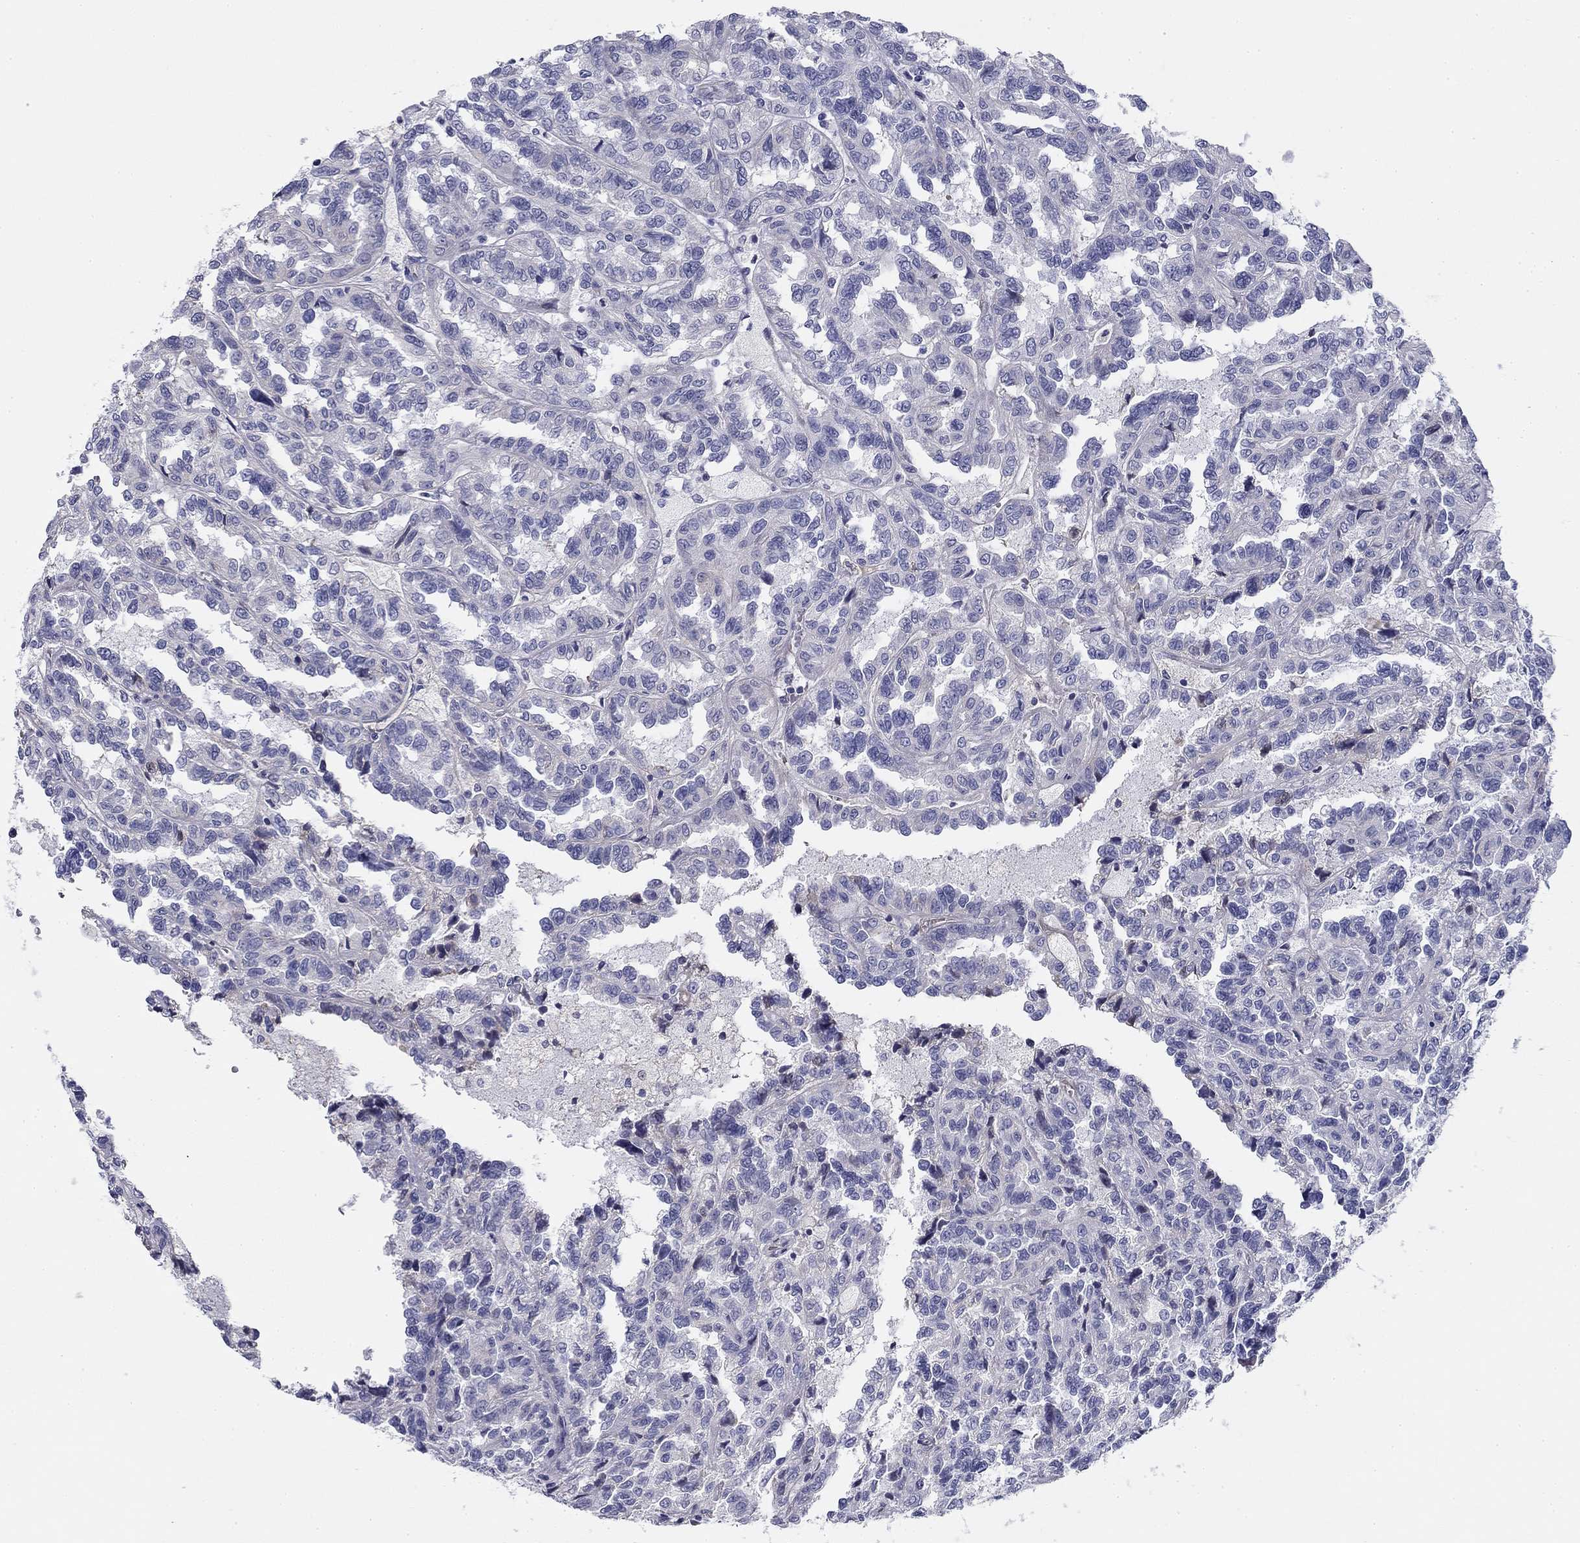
{"staining": {"intensity": "negative", "quantity": "none", "location": "none"}, "tissue": "renal cancer", "cell_type": "Tumor cells", "image_type": "cancer", "snomed": [{"axis": "morphology", "description": "Adenocarcinoma, NOS"}, {"axis": "topography", "description": "Kidney"}], "caption": "Immunohistochemistry histopathology image of neoplastic tissue: renal cancer (adenocarcinoma) stained with DAB (3,3'-diaminobenzidine) exhibits no significant protein positivity in tumor cells.", "gene": "CPLX4", "patient": {"sex": "male", "age": 79}}